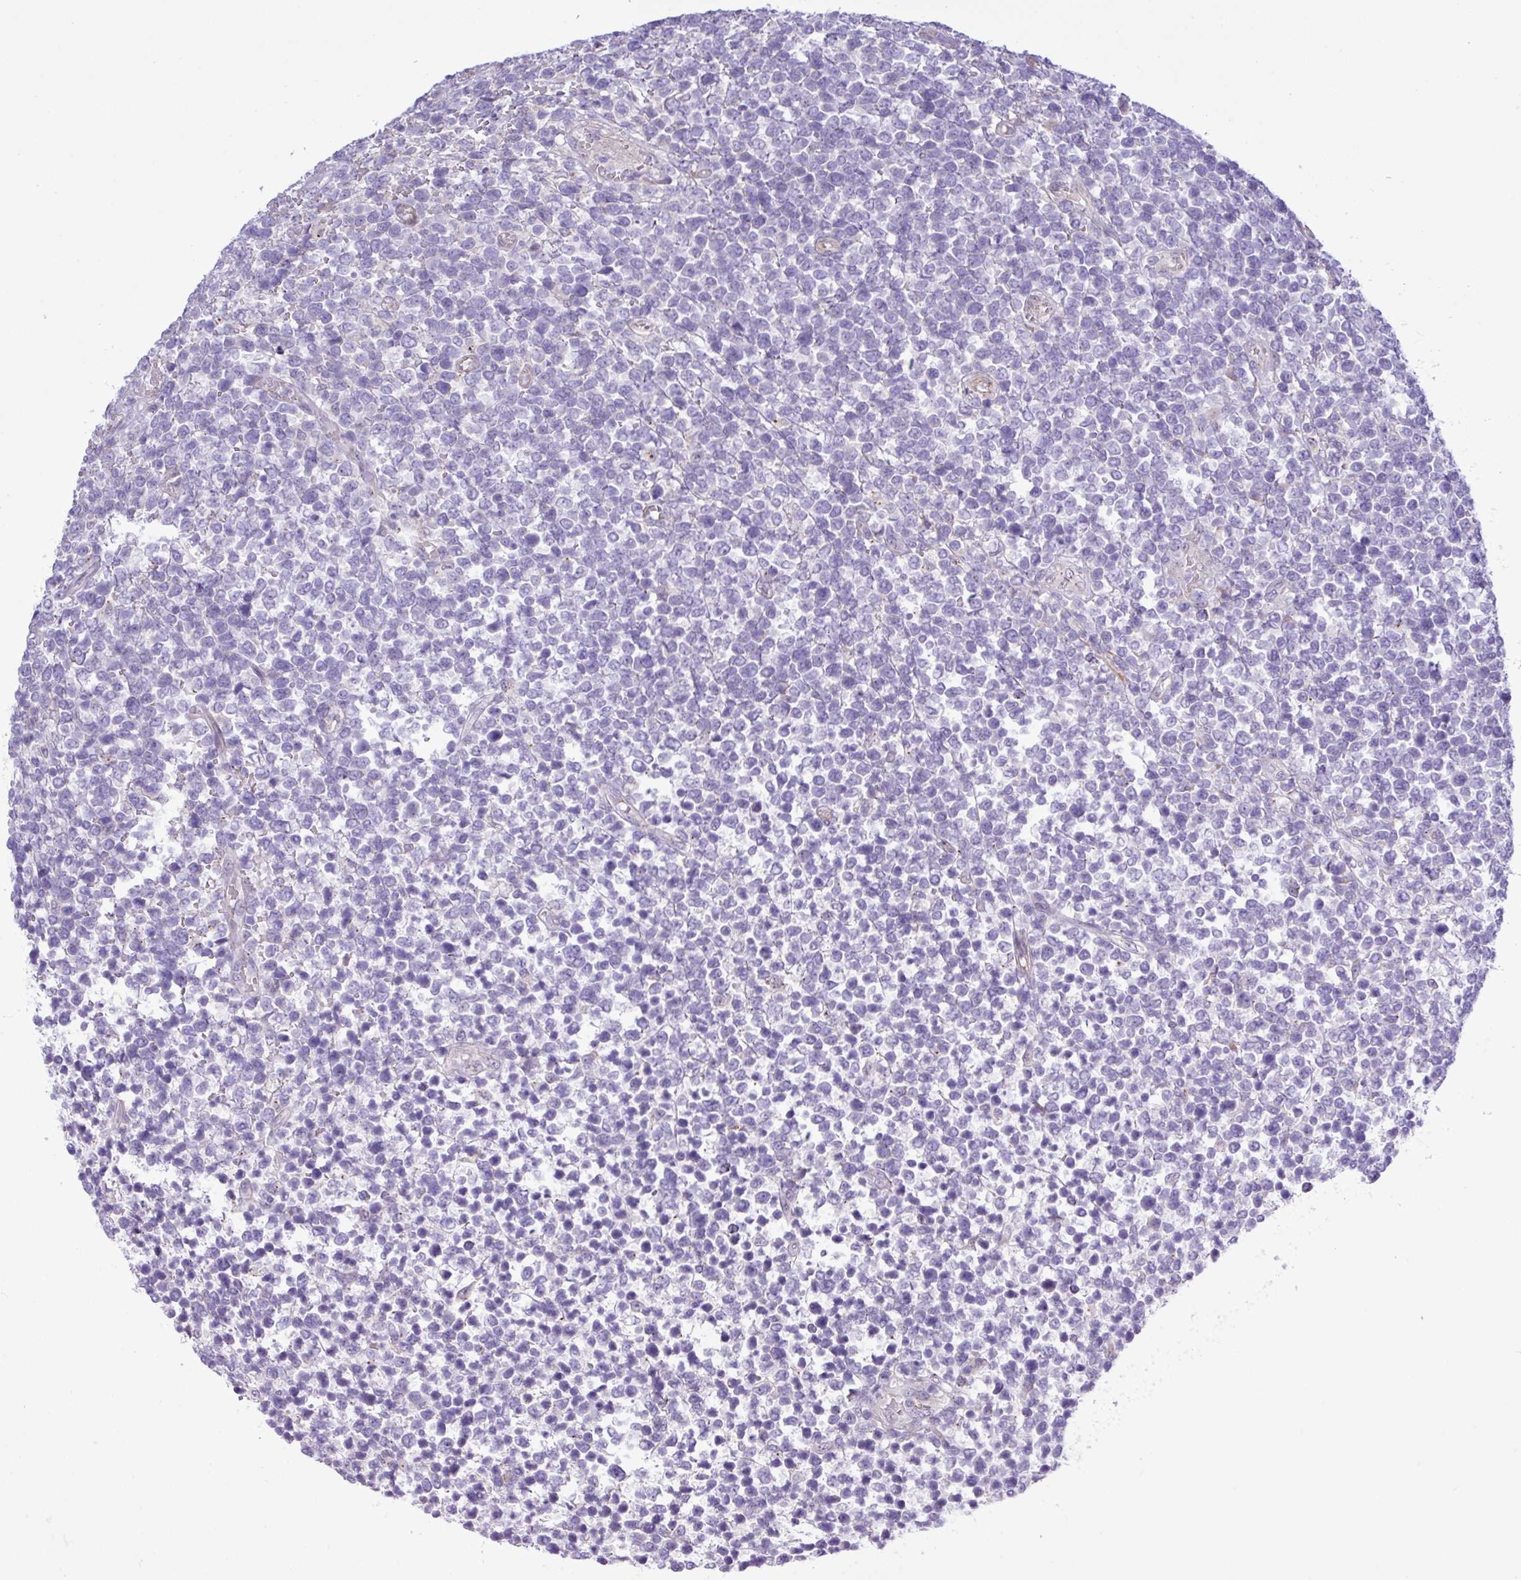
{"staining": {"intensity": "negative", "quantity": "none", "location": "none"}, "tissue": "lymphoma", "cell_type": "Tumor cells", "image_type": "cancer", "snomed": [{"axis": "morphology", "description": "Malignant lymphoma, non-Hodgkin's type, High grade"}, {"axis": "topography", "description": "Soft tissue"}], "caption": "DAB immunohistochemical staining of human high-grade malignant lymphoma, non-Hodgkin's type shows no significant positivity in tumor cells.", "gene": "SPINK8", "patient": {"sex": "female", "age": 56}}